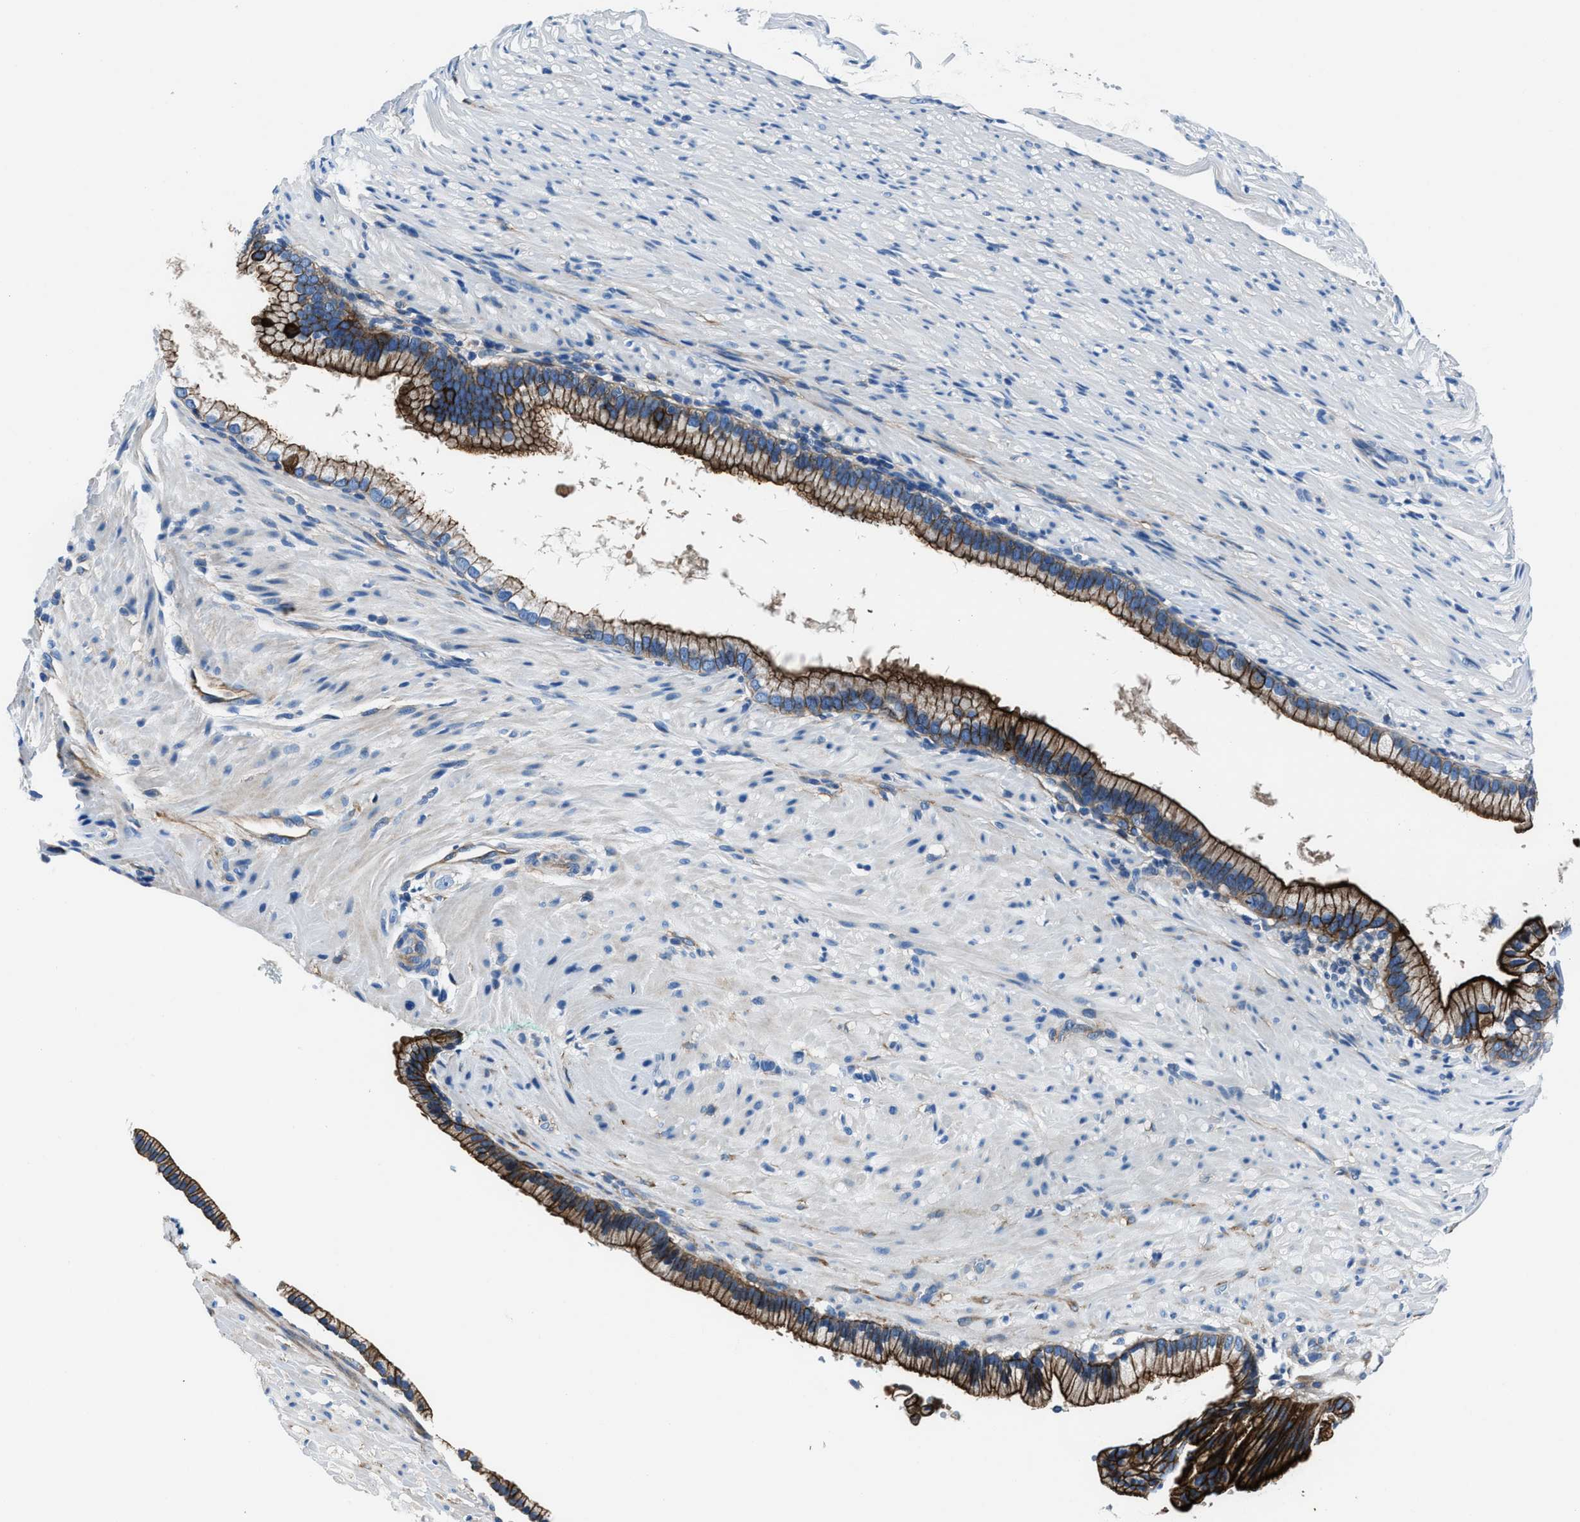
{"staining": {"intensity": "strong", "quantity": ">75%", "location": "cytoplasmic/membranous"}, "tissue": "pancreatic cancer", "cell_type": "Tumor cells", "image_type": "cancer", "snomed": [{"axis": "morphology", "description": "Adenocarcinoma, NOS"}, {"axis": "topography", "description": "Pancreas"}], "caption": "Protein staining of pancreatic cancer (adenocarcinoma) tissue demonstrates strong cytoplasmic/membranous staining in about >75% of tumor cells.", "gene": "LMO7", "patient": {"sex": "male", "age": 69}}